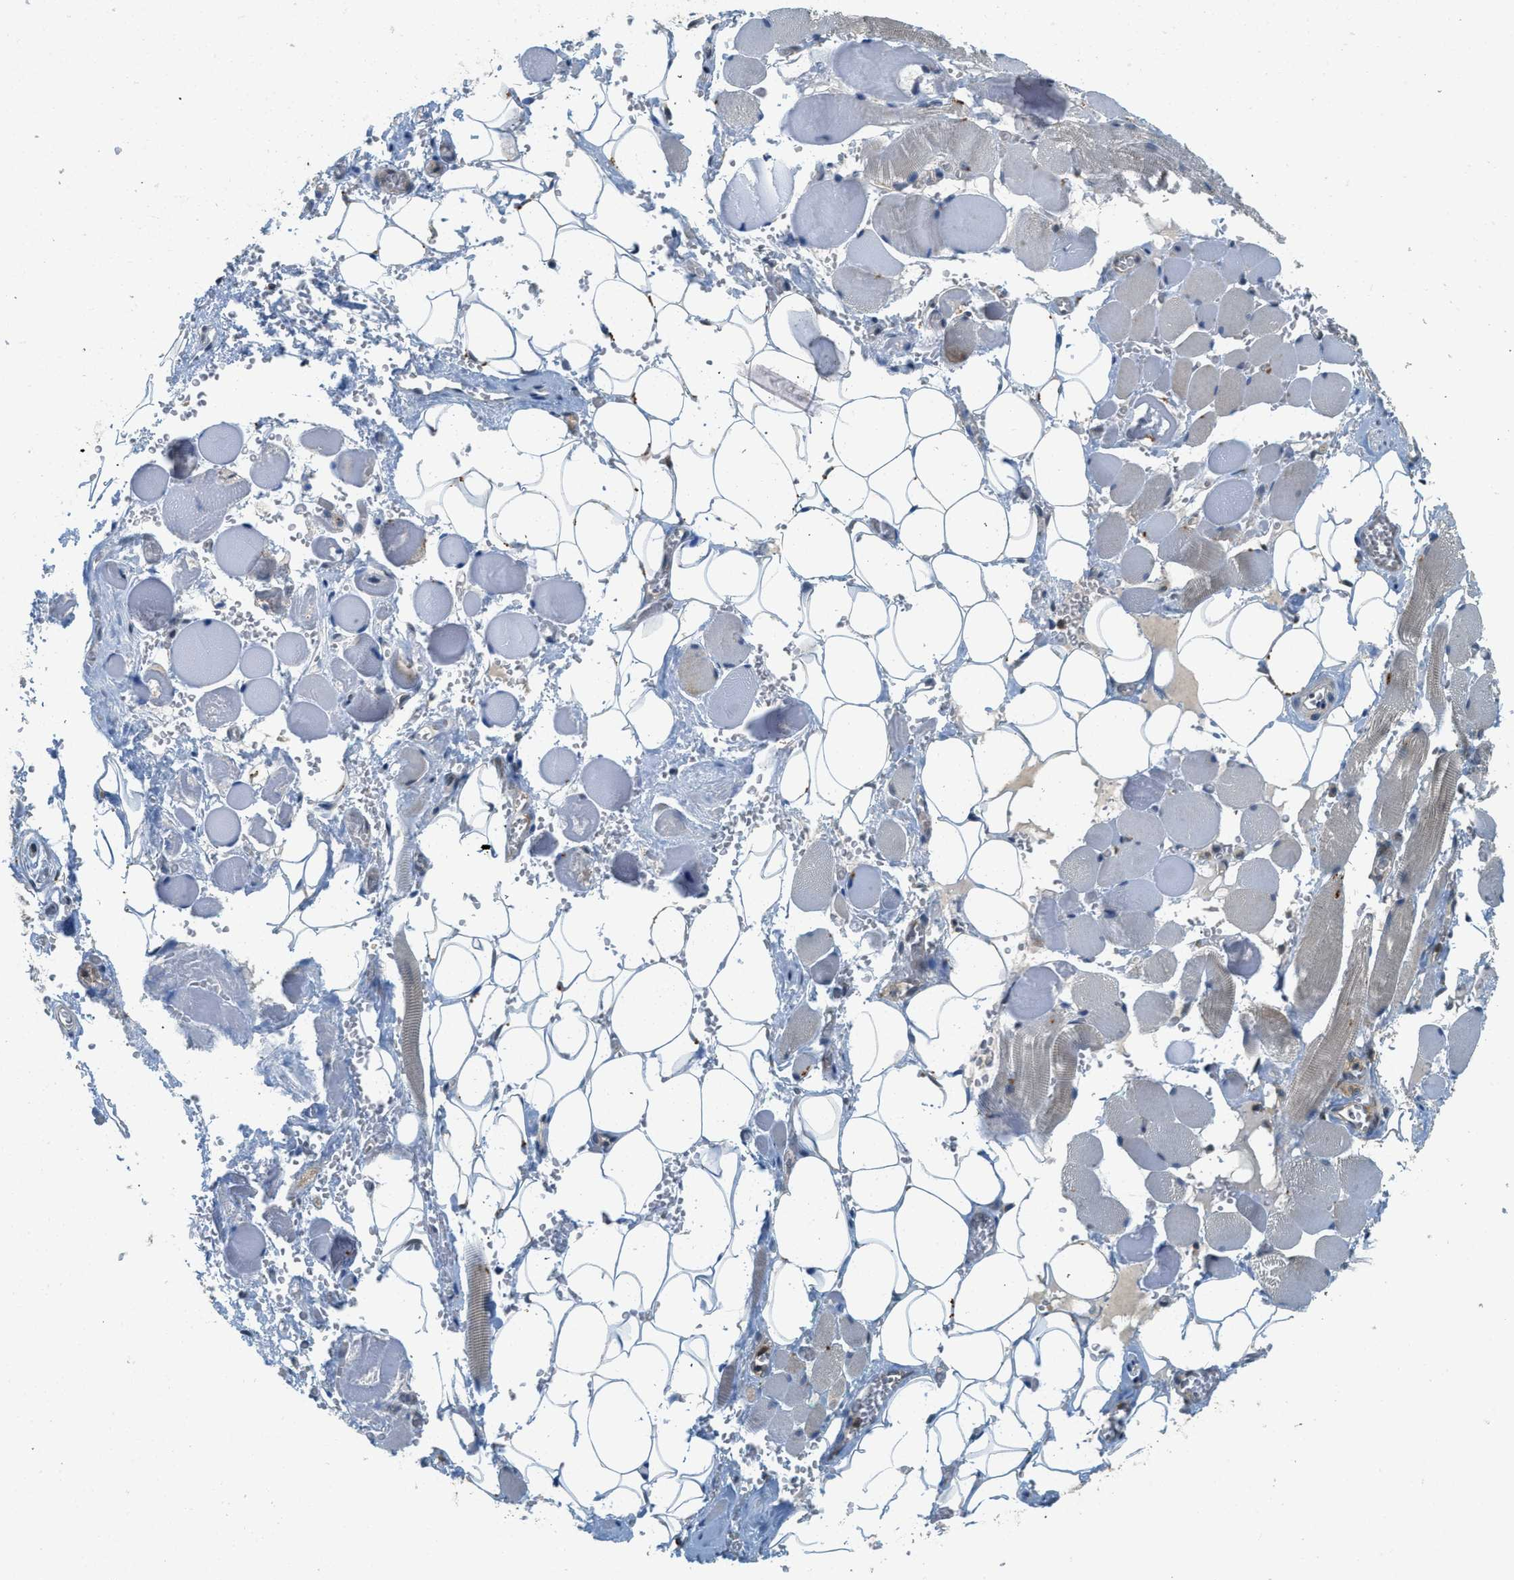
{"staining": {"intensity": "negative", "quantity": "none", "location": "none"}, "tissue": "adipose tissue", "cell_type": "Adipocytes", "image_type": "normal", "snomed": [{"axis": "morphology", "description": "Squamous cell carcinoma, NOS"}, {"axis": "topography", "description": "Oral tissue"}, {"axis": "topography", "description": "Head-Neck"}], "caption": "An immunohistochemistry histopathology image of unremarkable adipose tissue is shown. There is no staining in adipocytes of adipose tissue.", "gene": "GMPPB", "patient": {"sex": "female", "age": 50}}